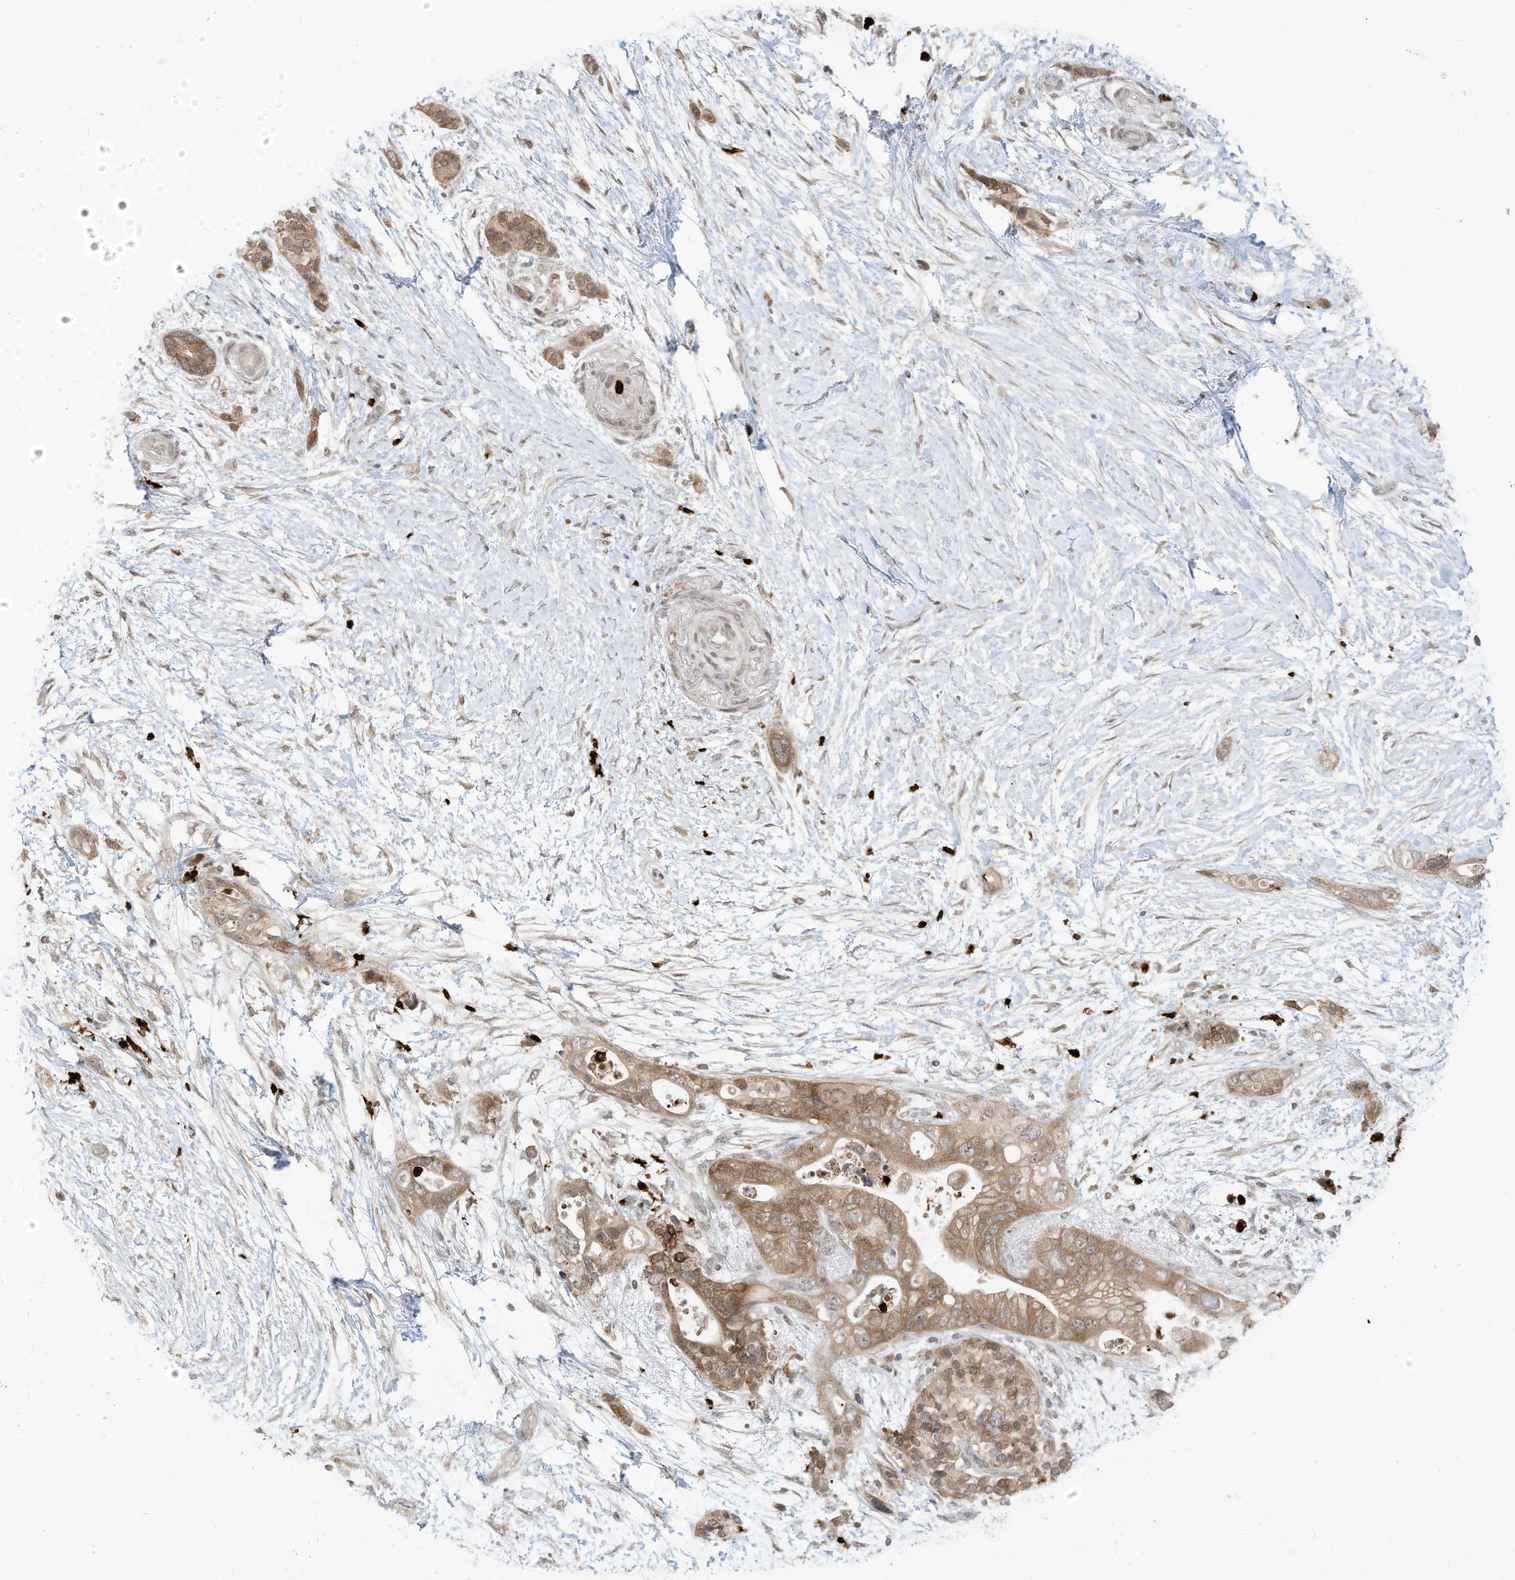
{"staining": {"intensity": "moderate", "quantity": ">75%", "location": "cytoplasmic/membranous"}, "tissue": "pancreatic cancer", "cell_type": "Tumor cells", "image_type": "cancer", "snomed": [{"axis": "morphology", "description": "Adenocarcinoma, NOS"}, {"axis": "topography", "description": "Pancreas"}], "caption": "About >75% of tumor cells in pancreatic cancer (adenocarcinoma) reveal moderate cytoplasmic/membranous protein positivity as visualized by brown immunohistochemical staining.", "gene": "CNKSR1", "patient": {"sex": "male", "age": 53}}